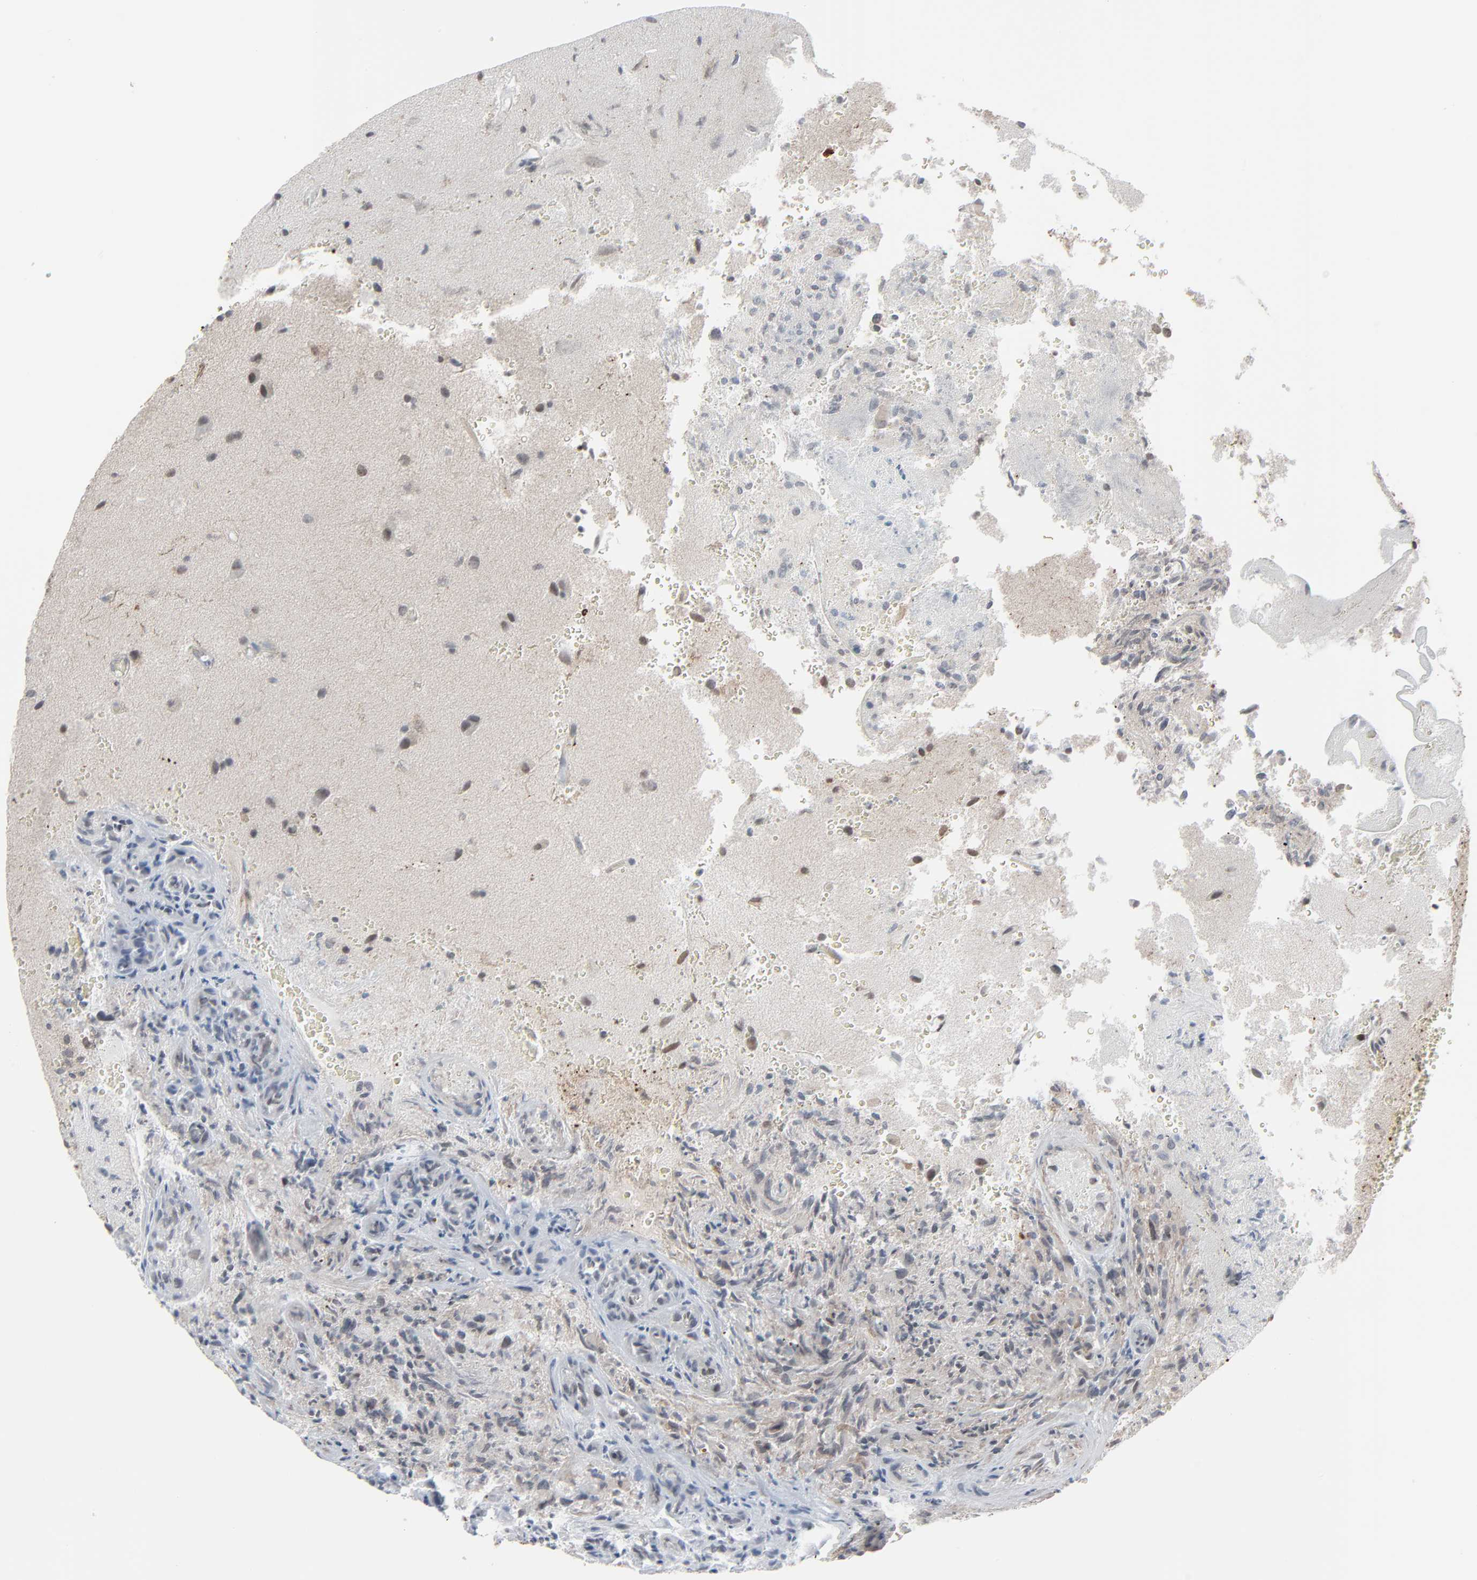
{"staining": {"intensity": "weak", "quantity": "25%-75%", "location": "nuclear"}, "tissue": "glioma", "cell_type": "Tumor cells", "image_type": "cancer", "snomed": [{"axis": "morphology", "description": "Normal tissue, NOS"}, {"axis": "morphology", "description": "Glioma, malignant, High grade"}, {"axis": "topography", "description": "Cerebral cortex"}], "caption": "A histopathology image showing weak nuclear staining in approximately 25%-75% of tumor cells in malignant high-grade glioma, as visualized by brown immunohistochemical staining.", "gene": "FBXO28", "patient": {"sex": "male", "age": 75}}